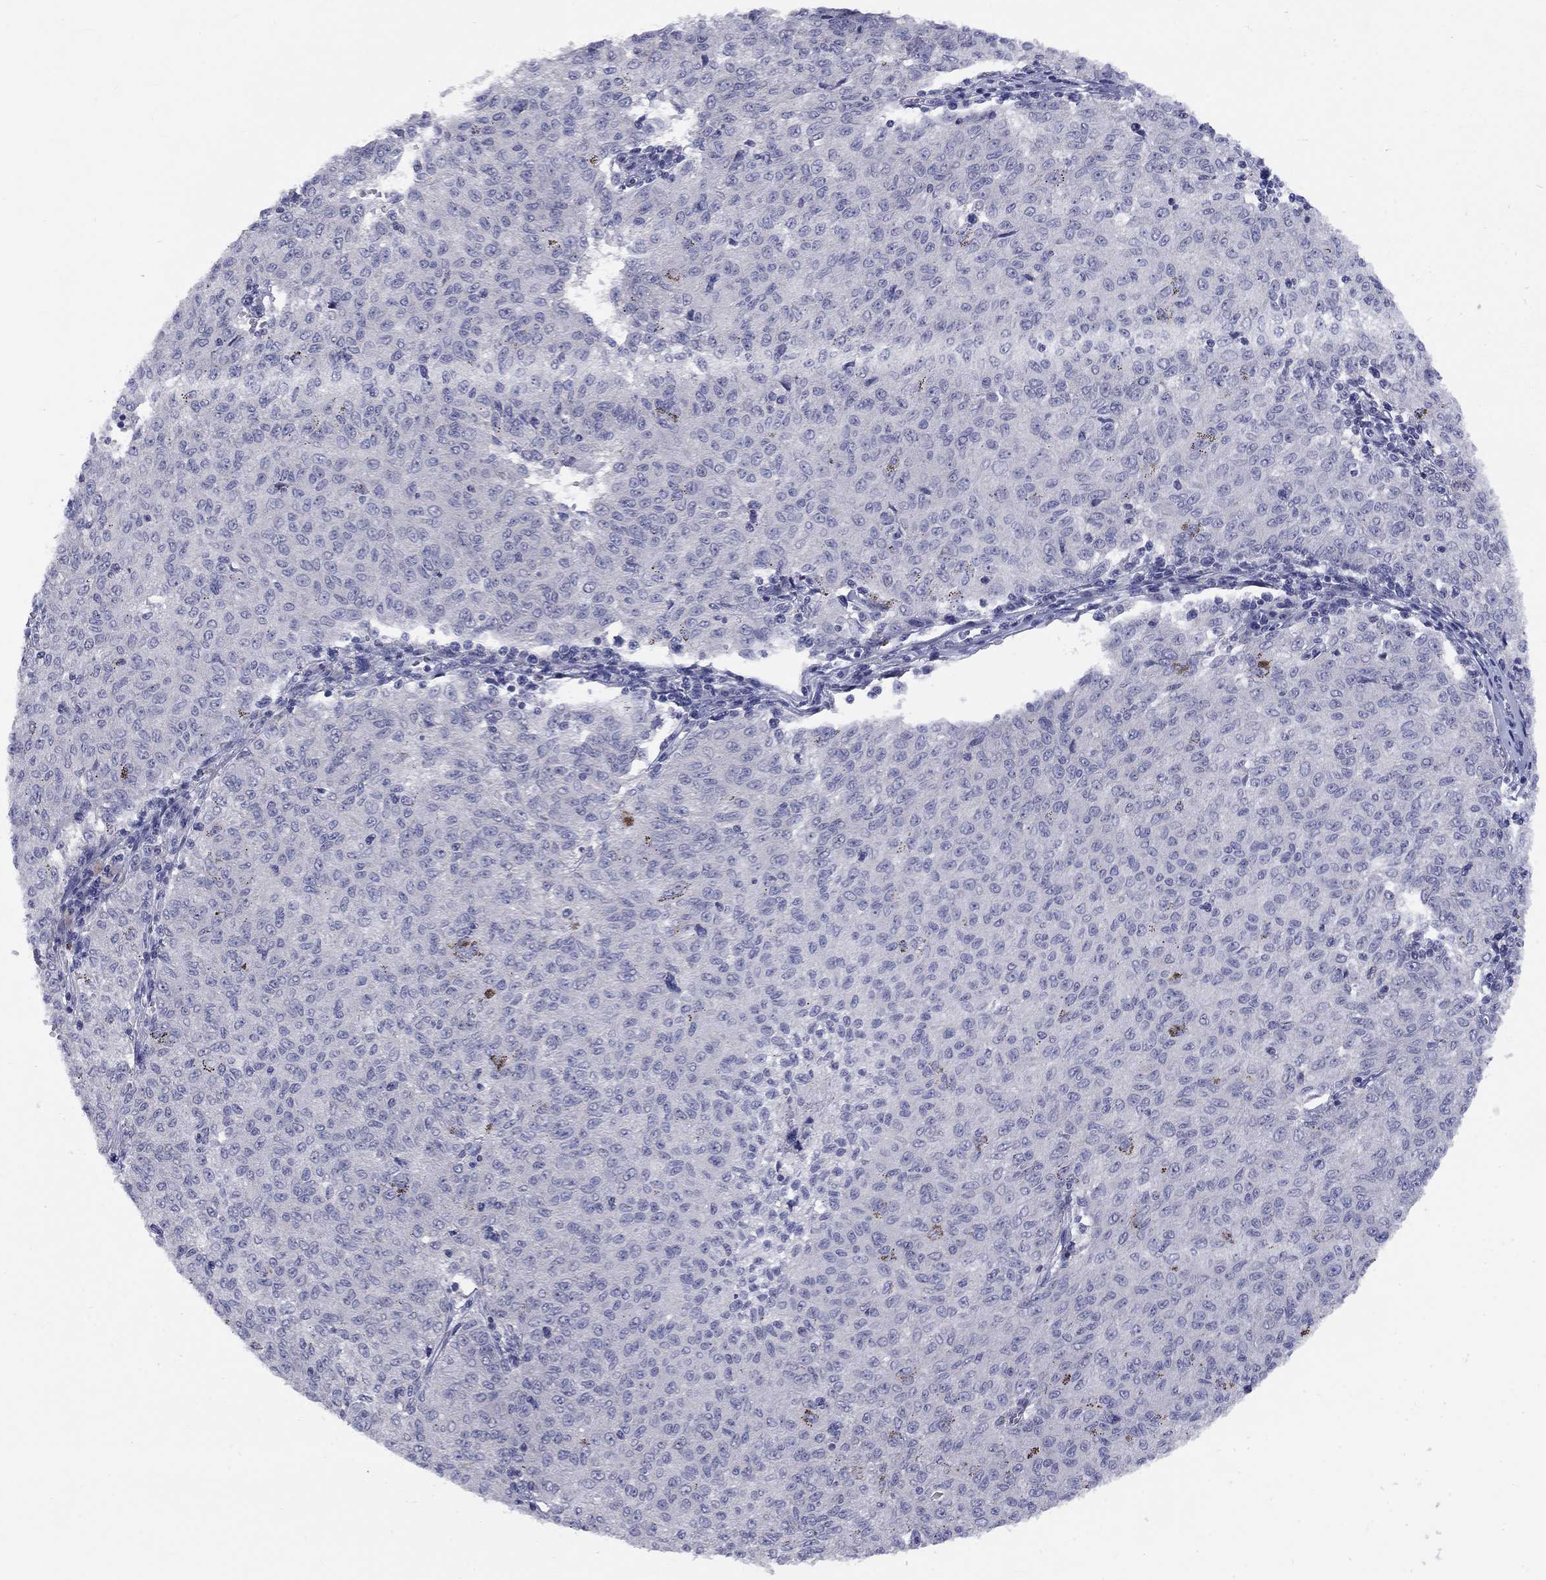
{"staining": {"intensity": "negative", "quantity": "none", "location": "none"}, "tissue": "melanoma", "cell_type": "Tumor cells", "image_type": "cancer", "snomed": [{"axis": "morphology", "description": "Malignant melanoma, NOS"}, {"axis": "topography", "description": "Skin"}], "caption": "Tumor cells show no significant positivity in melanoma.", "gene": "CACNA1A", "patient": {"sex": "female", "age": 72}}